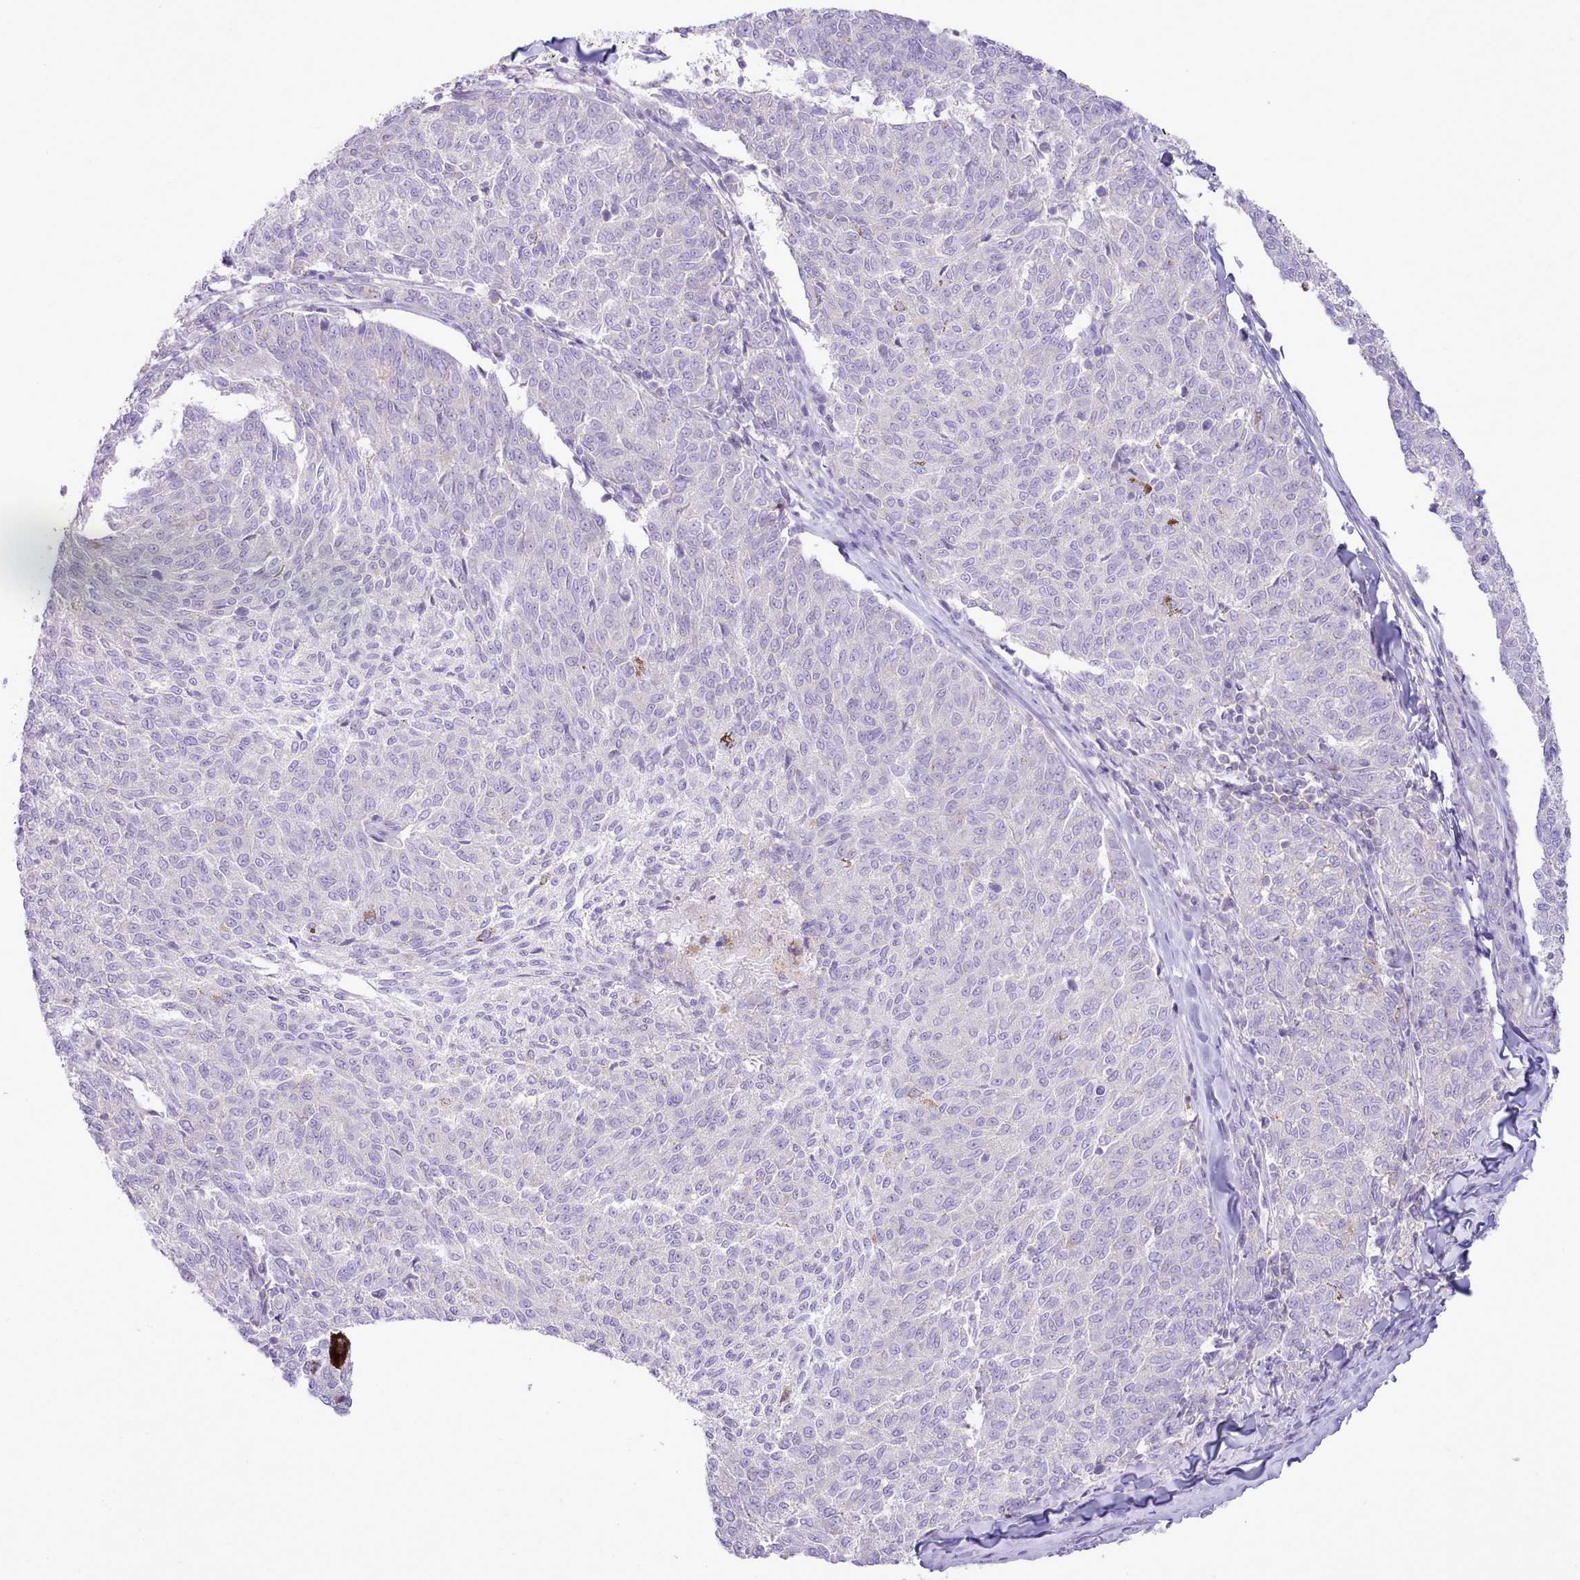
{"staining": {"intensity": "negative", "quantity": "none", "location": "none"}, "tissue": "melanoma", "cell_type": "Tumor cells", "image_type": "cancer", "snomed": [{"axis": "morphology", "description": "Malignant melanoma, NOS"}, {"axis": "topography", "description": "Skin"}], "caption": "A high-resolution photomicrograph shows immunohistochemistry (IHC) staining of malignant melanoma, which reveals no significant positivity in tumor cells.", "gene": "MDFI", "patient": {"sex": "female", "age": 72}}